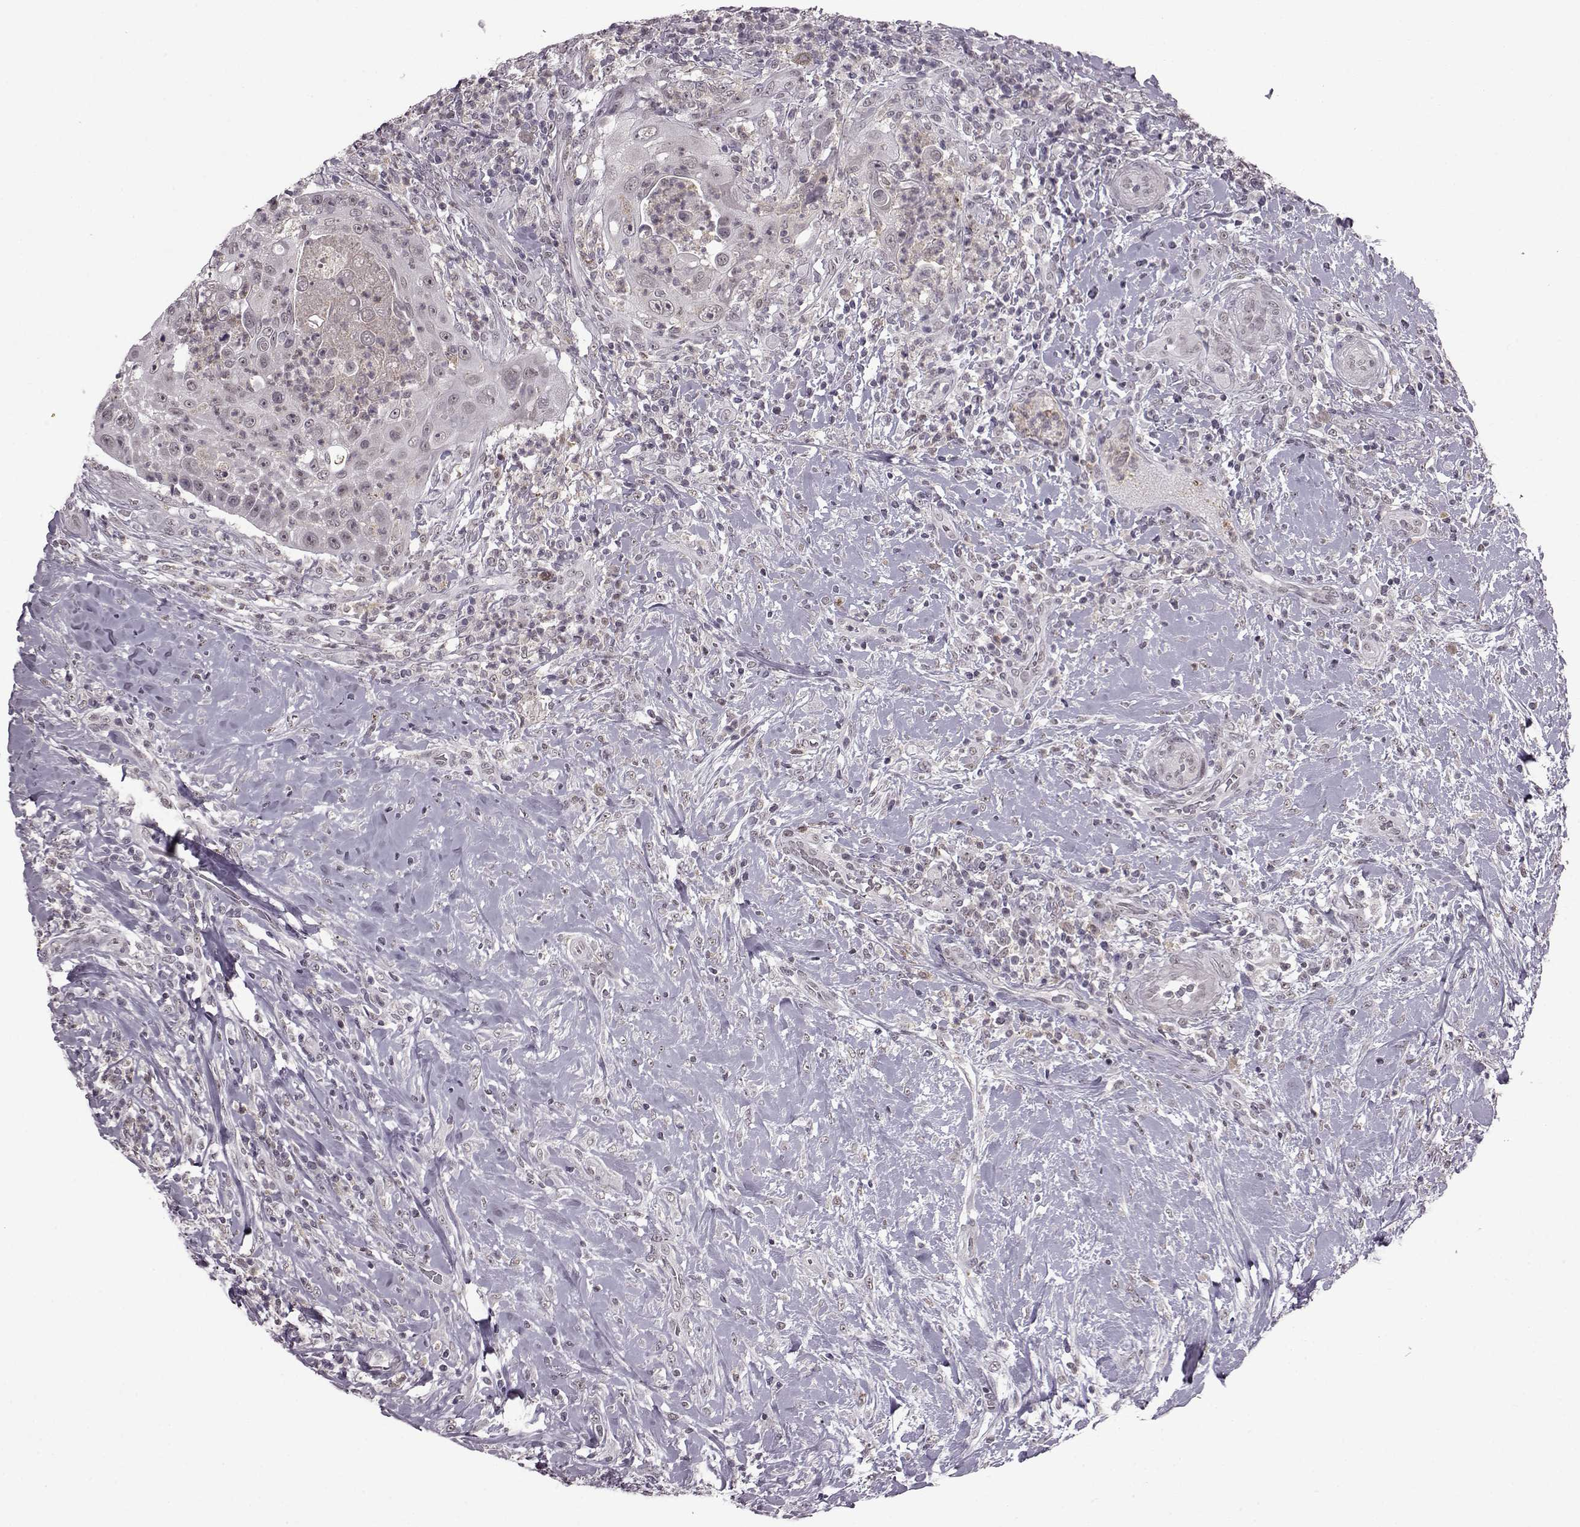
{"staining": {"intensity": "negative", "quantity": "none", "location": "none"}, "tissue": "head and neck cancer", "cell_type": "Tumor cells", "image_type": "cancer", "snomed": [{"axis": "morphology", "description": "Squamous cell carcinoma, NOS"}, {"axis": "topography", "description": "Head-Neck"}], "caption": "Immunohistochemical staining of human head and neck squamous cell carcinoma reveals no significant positivity in tumor cells.", "gene": "SLC28A2", "patient": {"sex": "male", "age": 69}}